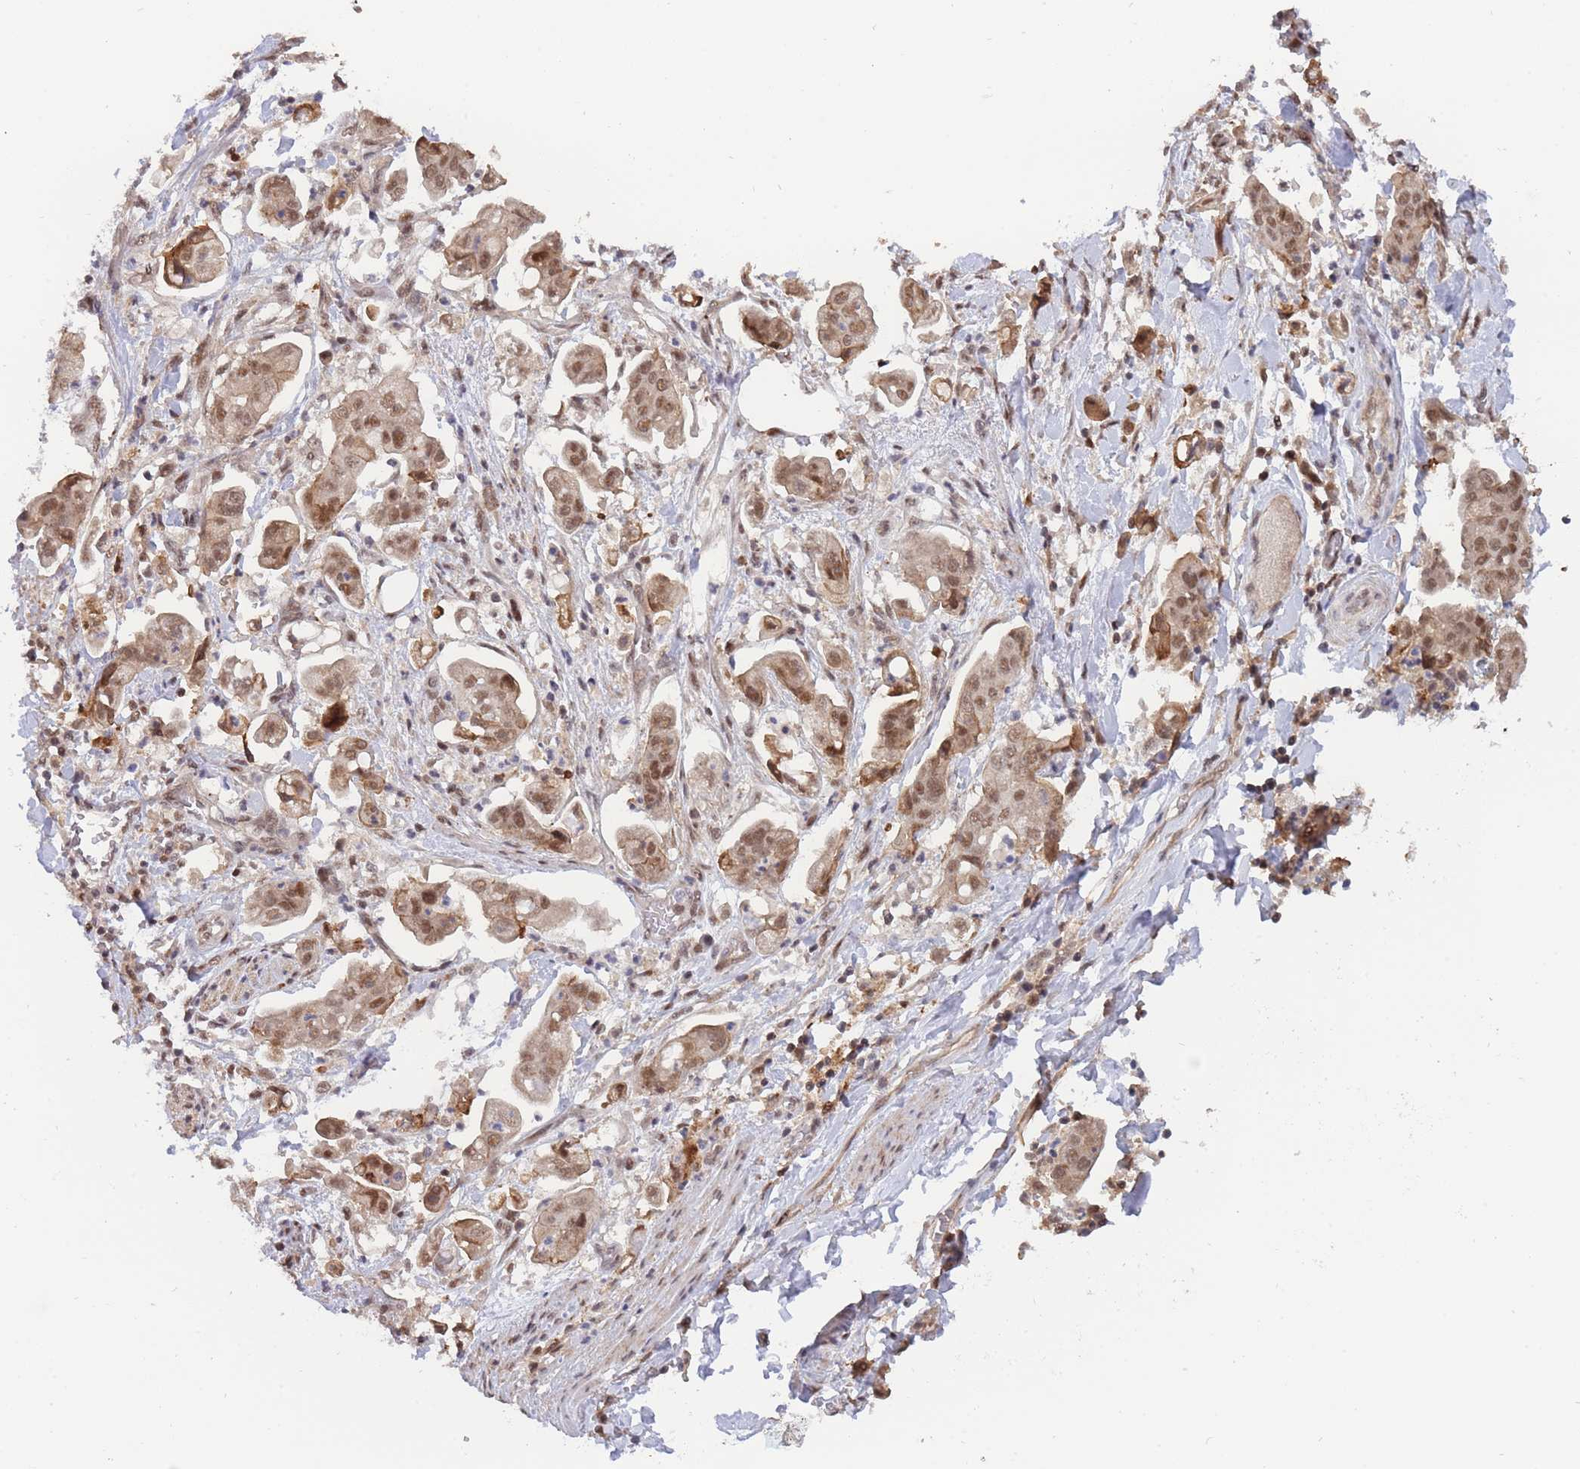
{"staining": {"intensity": "moderate", "quantity": ">75%", "location": "cytoplasmic/membranous,nuclear"}, "tissue": "stomach cancer", "cell_type": "Tumor cells", "image_type": "cancer", "snomed": [{"axis": "morphology", "description": "Adenocarcinoma, NOS"}, {"axis": "topography", "description": "Stomach"}], "caption": "Stomach cancer (adenocarcinoma) stained for a protein displays moderate cytoplasmic/membranous and nuclear positivity in tumor cells. (DAB (3,3'-diaminobenzidine) IHC, brown staining for protein, blue staining for nuclei).", "gene": "BOD1L1", "patient": {"sex": "male", "age": 62}}